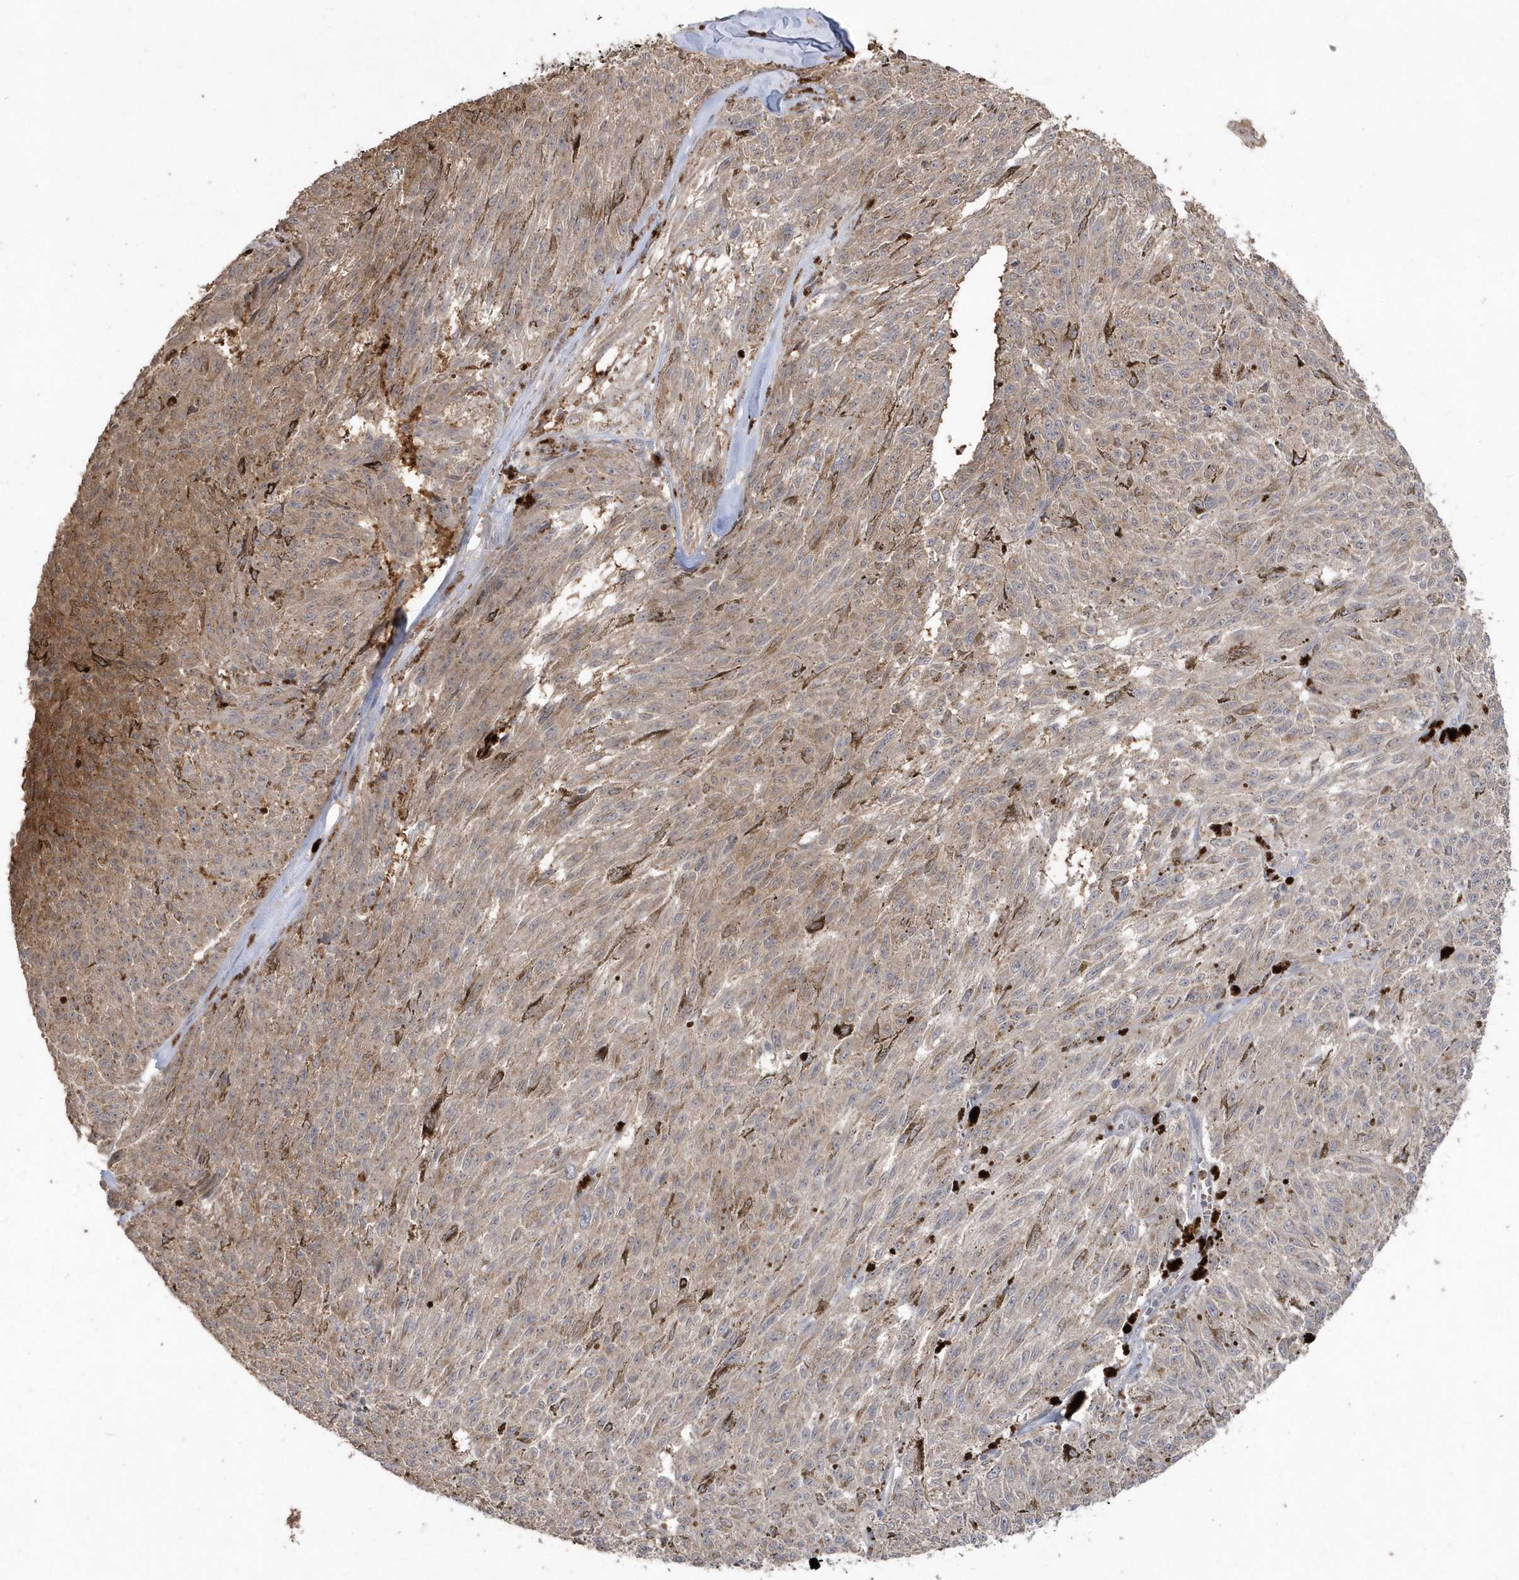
{"staining": {"intensity": "weak", "quantity": ">75%", "location": "cytoplasmic/membranous"}, "tissue": "melanoma", "cell_type": "Tumor cells", "image_type": "cancer", "snomed": [{"axis": "morphology", "description": "Malignant melanoma, NOS"}, {"axis": "topography", "description": "Skin"}], "caption": "Protein expression analysis of malignant melanoma shows weak cytoplasmic/membranous expression in approximately >75% of tumor cells.", "gene": "GEMIN6", "patient": {"sex": "female", "age": 72}}